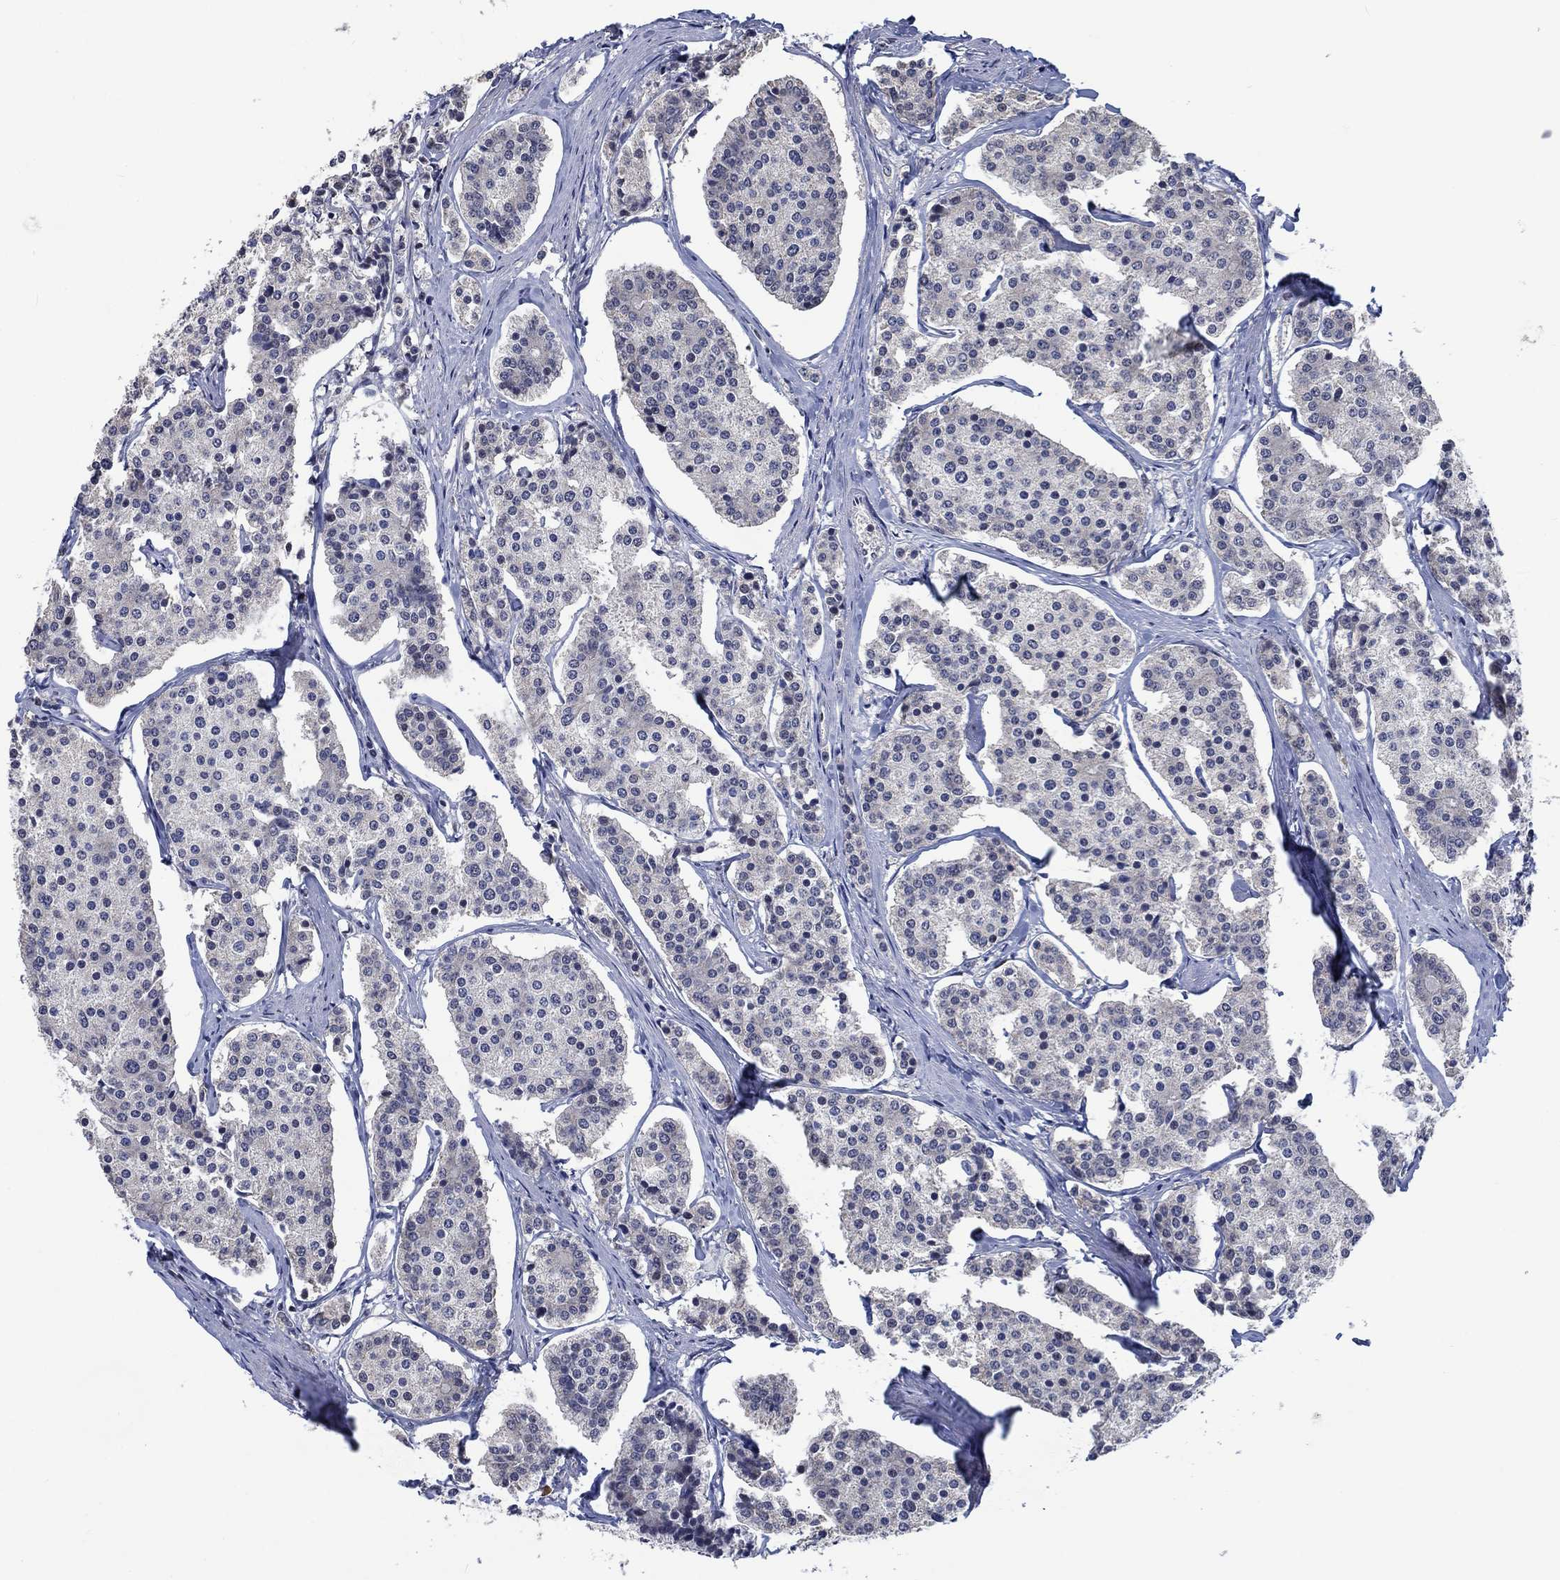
{"staining": {"intensity": "negative", "quantity": "none", "location": "none"}, "tissue": "carcinoid", "cell_type": "Tumor cells", "image_type": "cancer", "snomed": [{"axis": "morphology", "description": "Carcinoid, malignant, NOS"}, {"axis": "topography", "description": "Small intestine"}], "caption": "Protein analysis of carcinoid displays no significant expression in tumor cells.", "gene": "HTN1", "patient": {"sex": "female", "age": 65}}